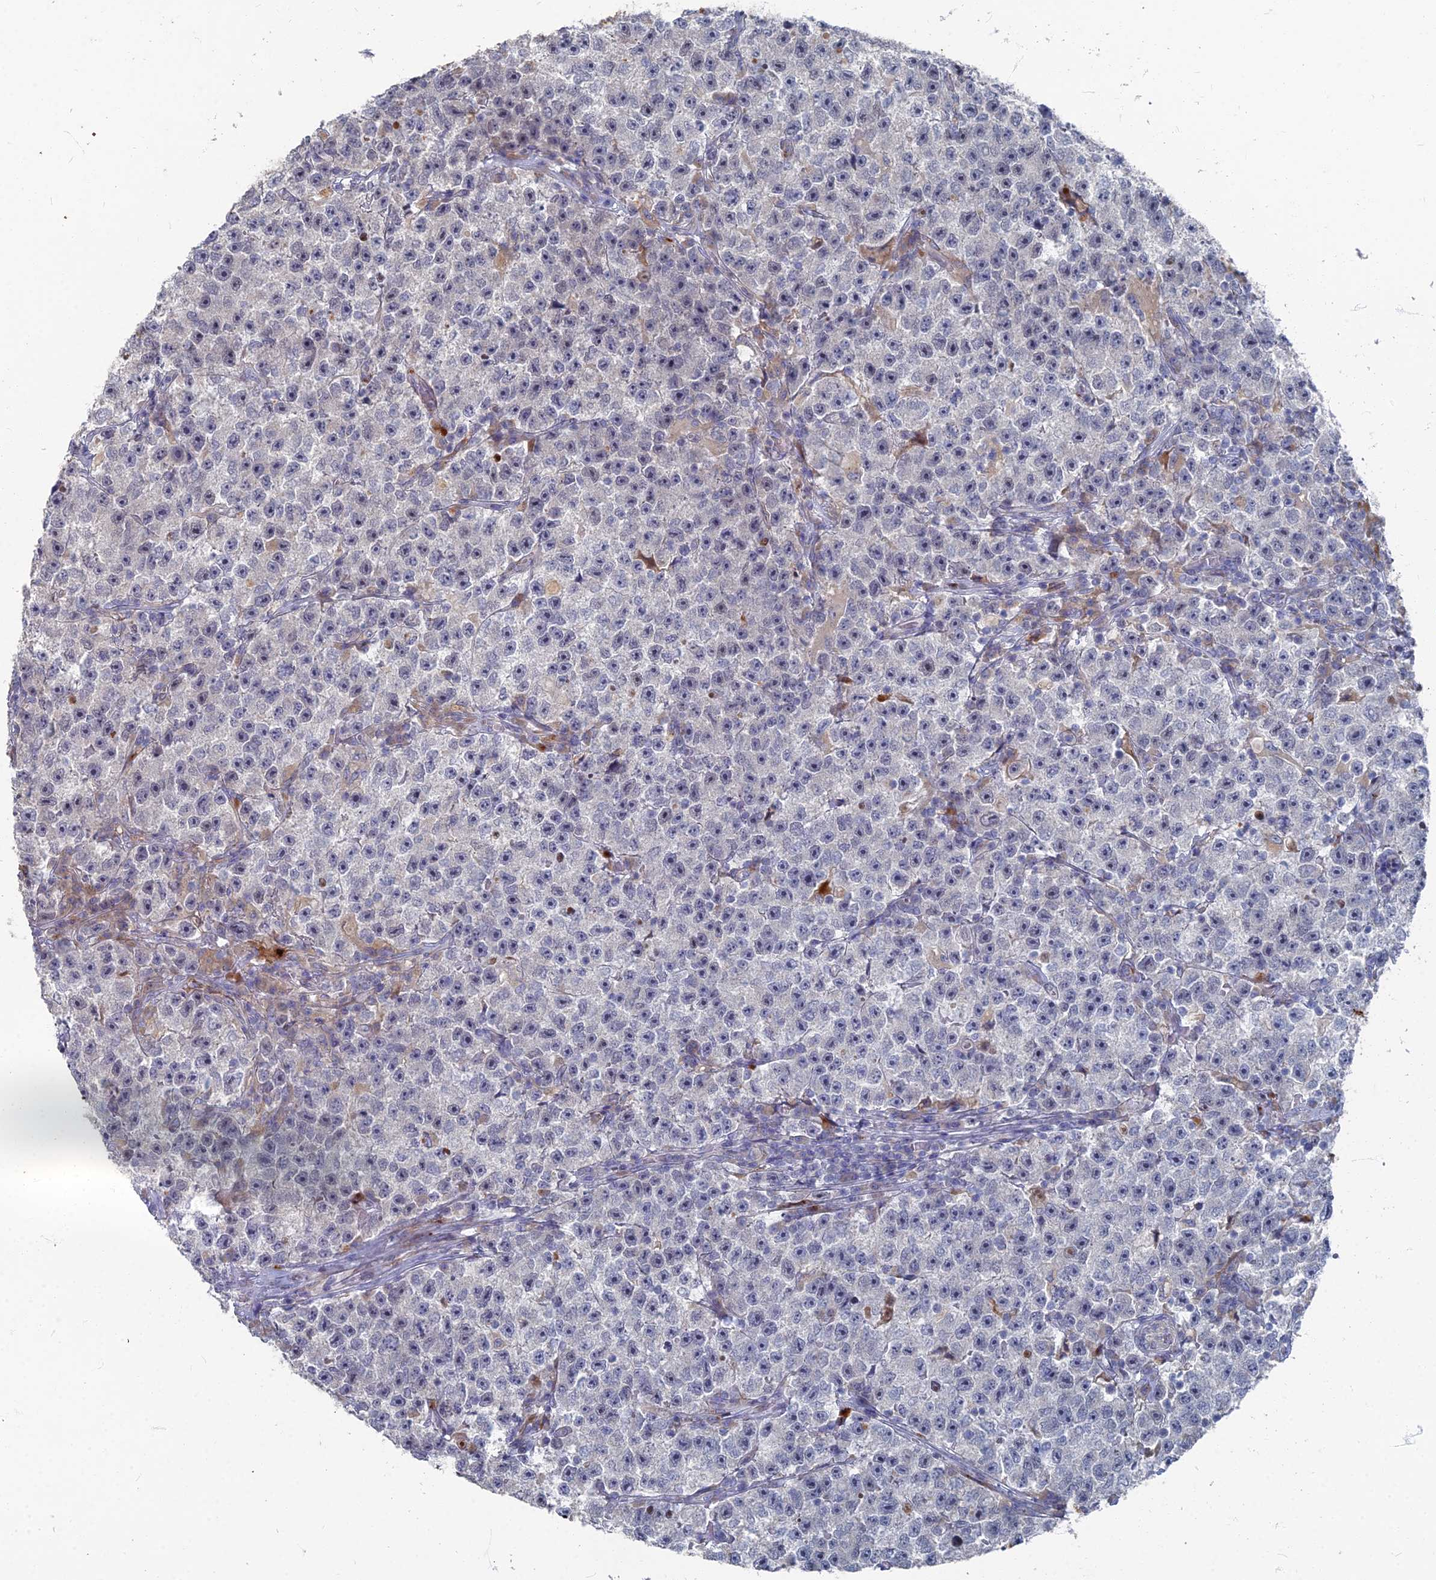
{"staining": {"intensity": "negative", "quantity": "none", "location": "none"}, "tissue": "testis cancer", "cell_type": "Tumor cells", "image_type": "cancer", "snomed": [{"axis": "morphology", "description": "Seminoma, NOS"}, {"axis": "topography", "description": "Testis"}], "caption": "DAB (3,3'-diaminobenzidine) immunohistochemical staining of human testis cancer (seminoma) demonstrates no significant expression in tumor cells. Nuclei are stained in blue.", "gene": "TMEM128", "patient": {"sex": "male", "age": 22}}